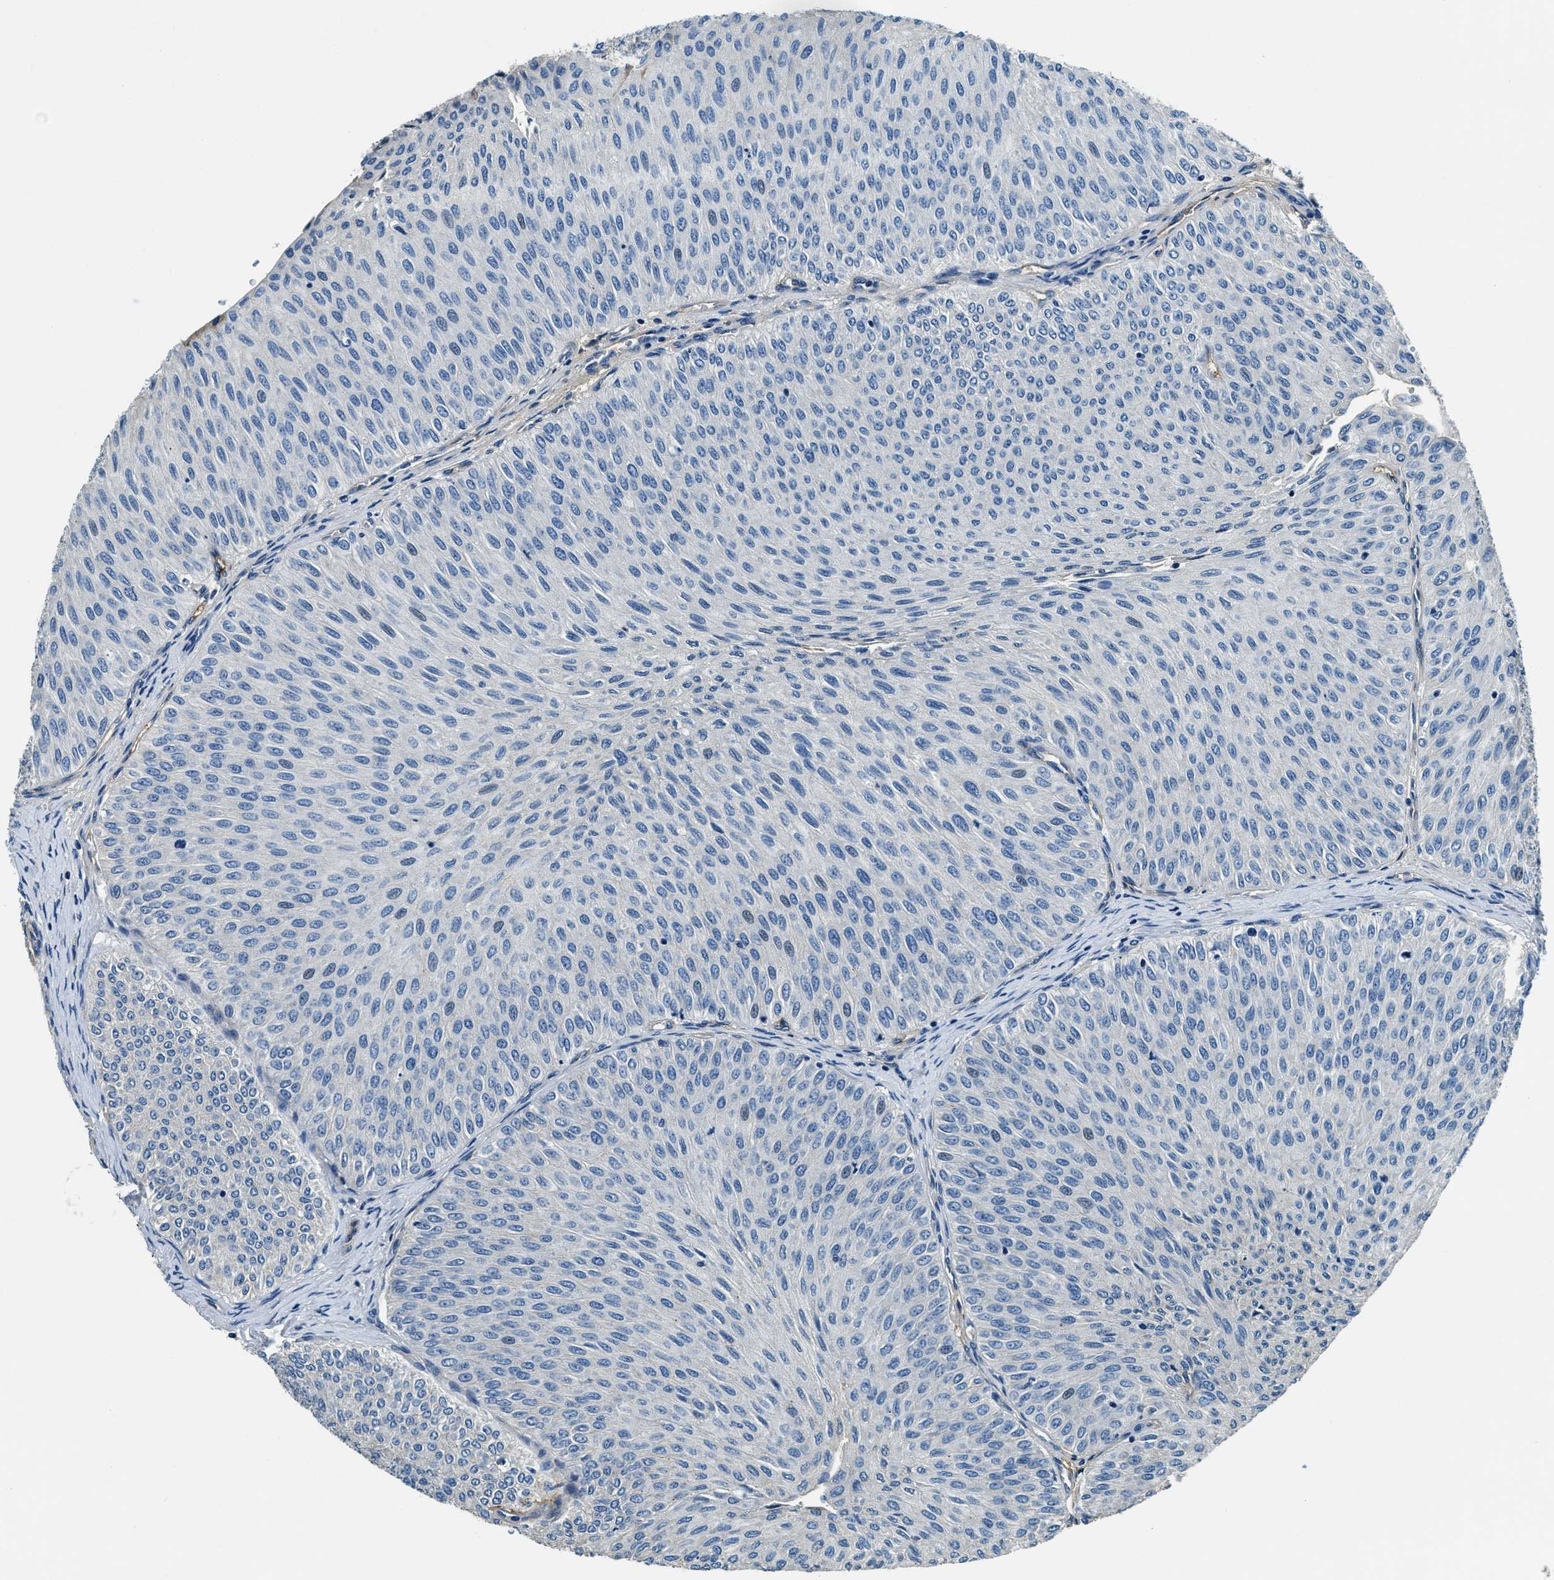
{"staining": {"intensity": "negative", "quantity": "none", "location": "none"}, "tissue": "urothelial cancer", "cell_type": "Tumor cells", "image_type": "cancer", "snomed": [{"axis": "morphology", "description": "Urothelial carcinoma, Low grade"}, {"axis": "topography", "description": "Urinary bladder"}], "caption": "Immunohistochemistry (IHC) histopathology image of neoplastic tissue: low-grade urothelial carcinoma stained with DAB (3,3'-diaminobenzidine) shows no significant protein staining in tumor cells.", "gene": "TMEM186", "patient": {"sex": "male", "age": 78}}